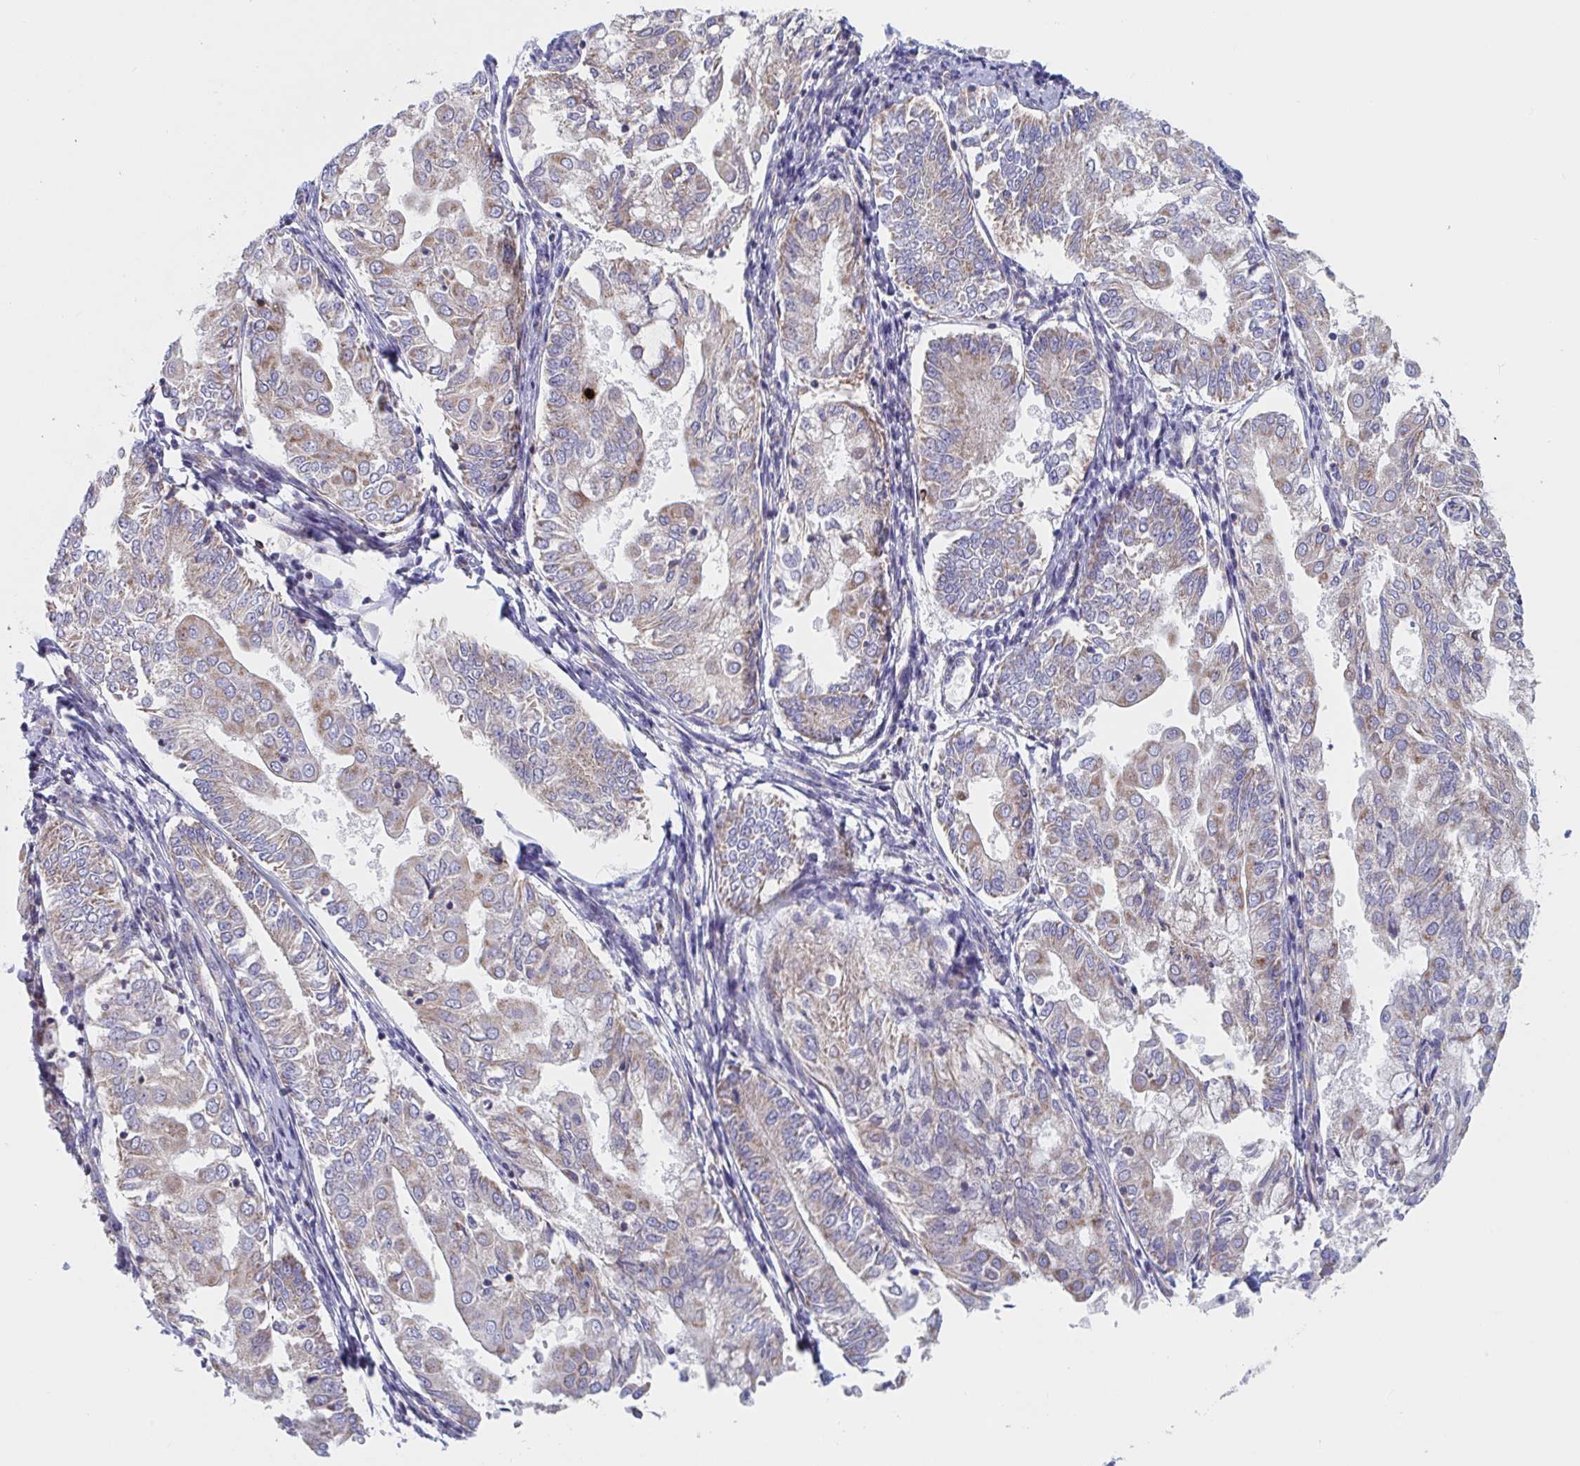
{"staining": {"intensity": "weak", "quantity": "25%-75%", "location": "cytoplasmic/membranous"}, "tissue": "endometrial cancer", "cell_type": "Tumor cells", "image_type": "cancer", "snomed": [{"axis": "morphology", "description": "Adenocarcinoma, NOS"}, {"axis": "topography", "description": "Endometrium"}], "caption": "Tumor cells reveal low levels of weak cytoplasmic/membranous staining in approximately 25%-75% of cells in endometrial cancer. The staining was performed using DAB to visualize the protein expression in brown, while the nuclei were stained in blue with hematoxylin (Magnification: 20x).", "gene": "MRPL53", "patient": {"sex": "female", "age": 68}}